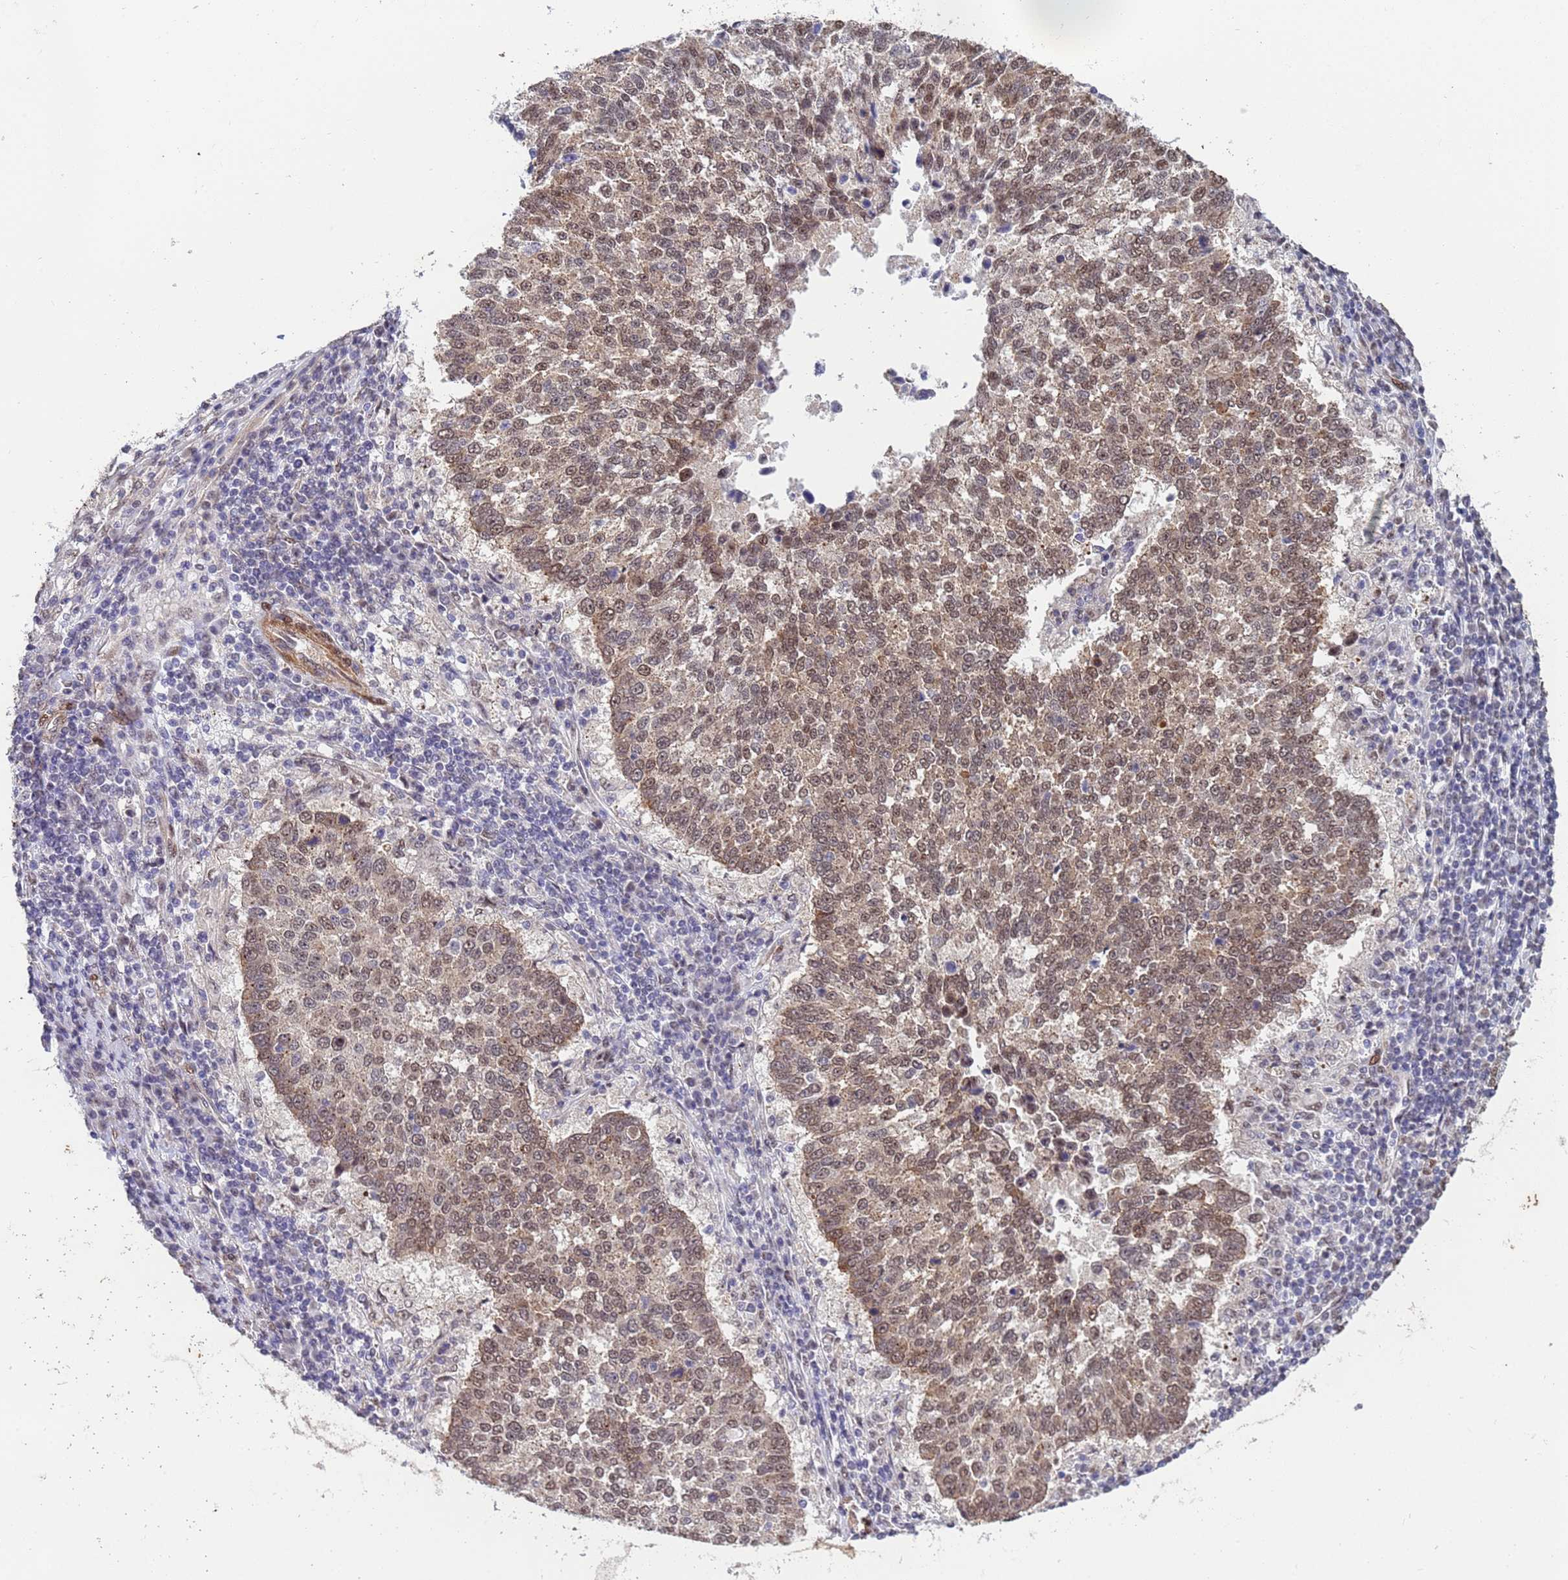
{"staining": {"intensity": "moderate", "quantity": ">75%", "location": "cytoplasmic/membranous,nuclear"}, "tissue": "lung cancer", "cell_type": "Tumor cells", "image_type": "cancer", "snomed": [{"axis": "morphology", "description": "Squamous cell carcinoma, NOS"}, {"axis": "topography", "description": "Lung"}], "caption": "Protein staining by immunohistochemistry displays moderate cytoplasmic/membranous and nuclear expression in approximately >75% of tumor cells in squamous cell carcinoma (lung). The staining was performed using DAB to visualize the protein expression in brown, while the nuclei were stained in blue with hematoxylin (Magnification: 20x).", "gene": "TRIP6", "patient": {"sex": "male", "age": 73}}